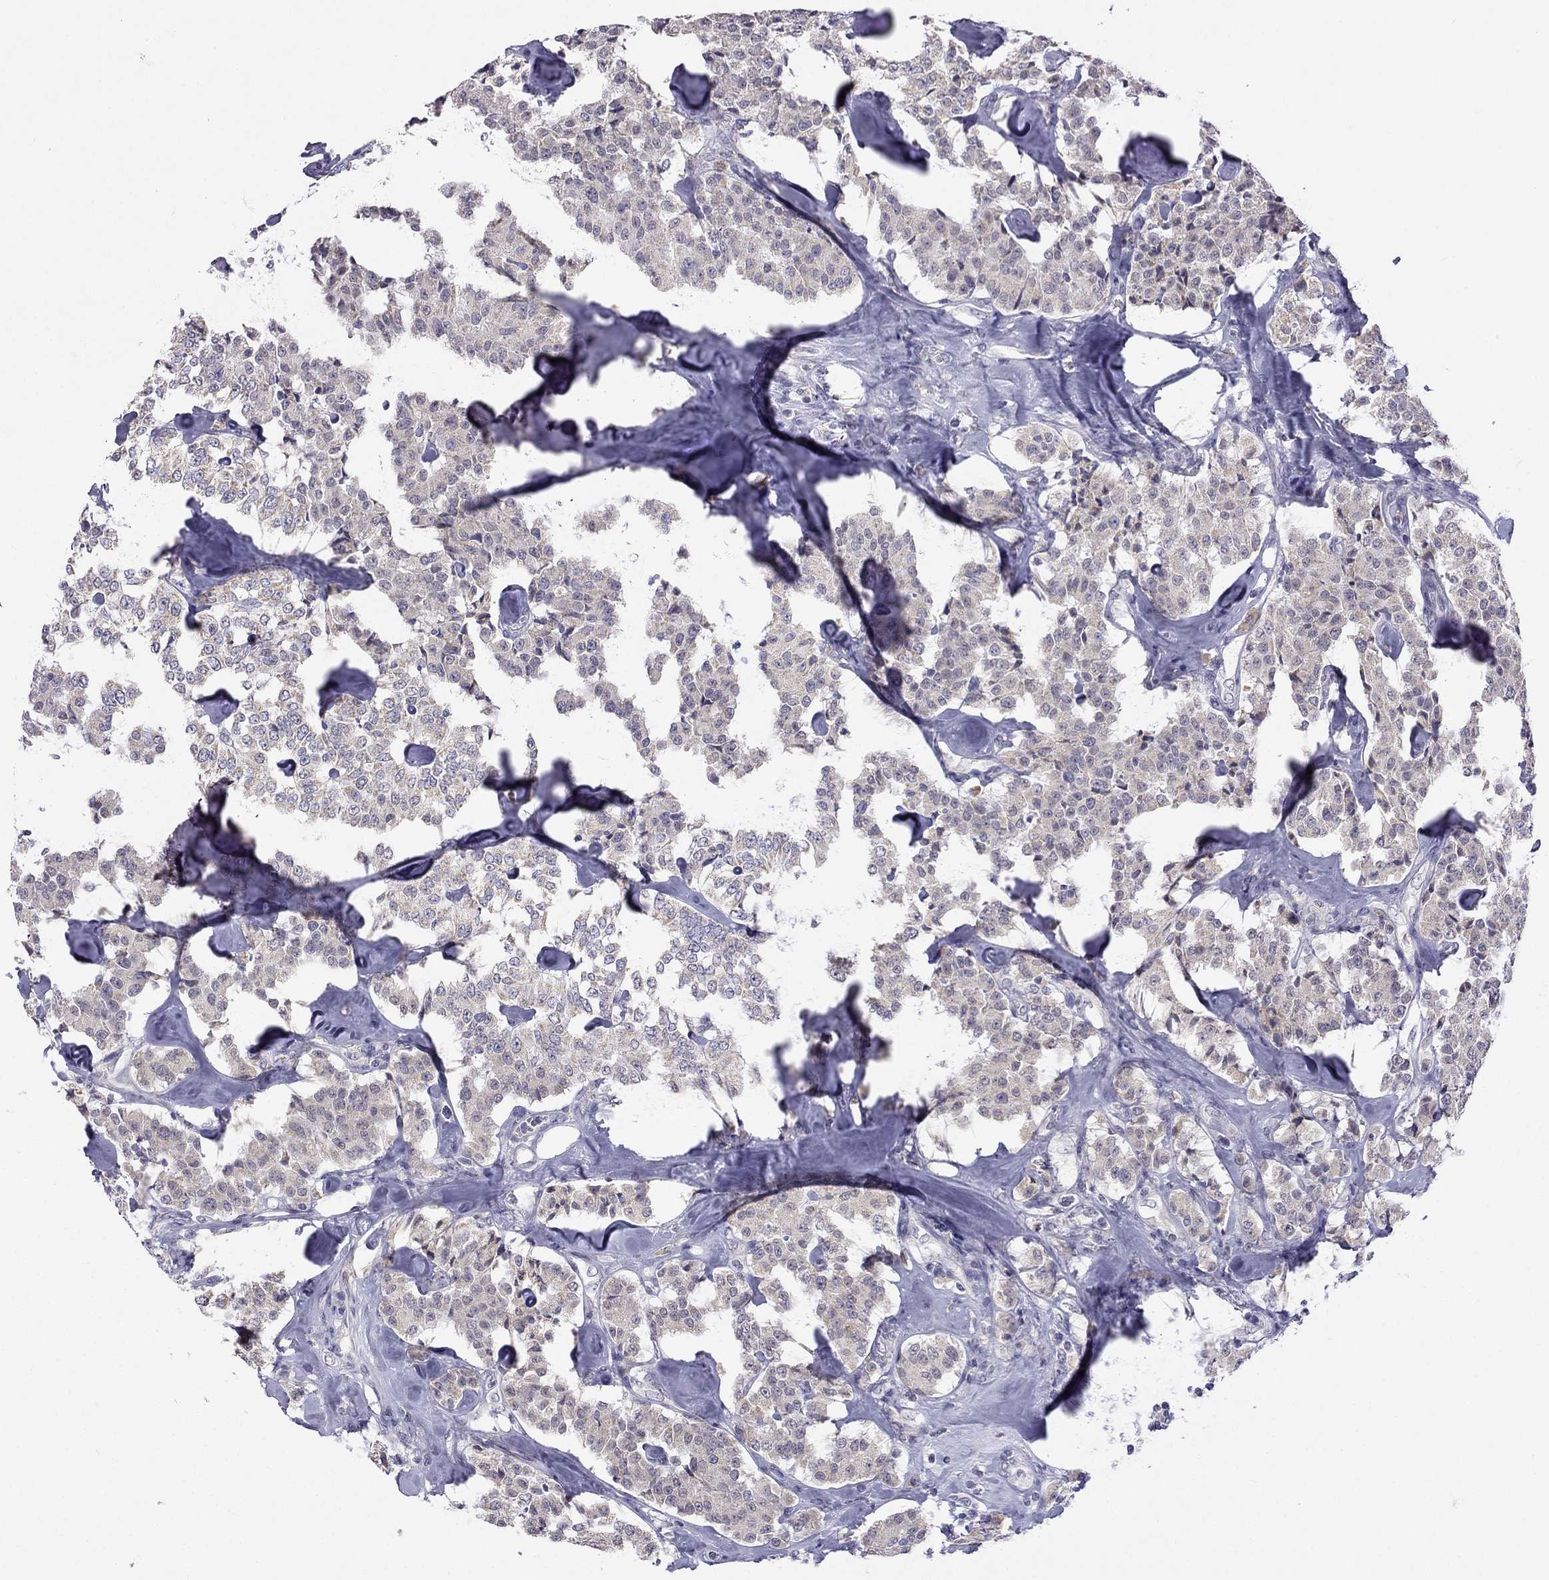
{"staining": {"intensity": "weak", "quantity": "25%-75%", "location": "cytoplasmic/membranous"}, "tissue": "carcinoid", "cell_type": "Tumor cells", "image_type": "cancer", "snomed": [{"axis": "morphology", "description": "Carcinoid, malignant, NOS"}, {"axis": "topography", "description": "Pancreas"}], "caption": "Protein staining of carcinoid tissue demonstrates weak cytoplasmic/membranous staining in about 25%-75% of tumor cells.", "gene": "C5orf49", "patient": {"sex": "male", "age": 41}}